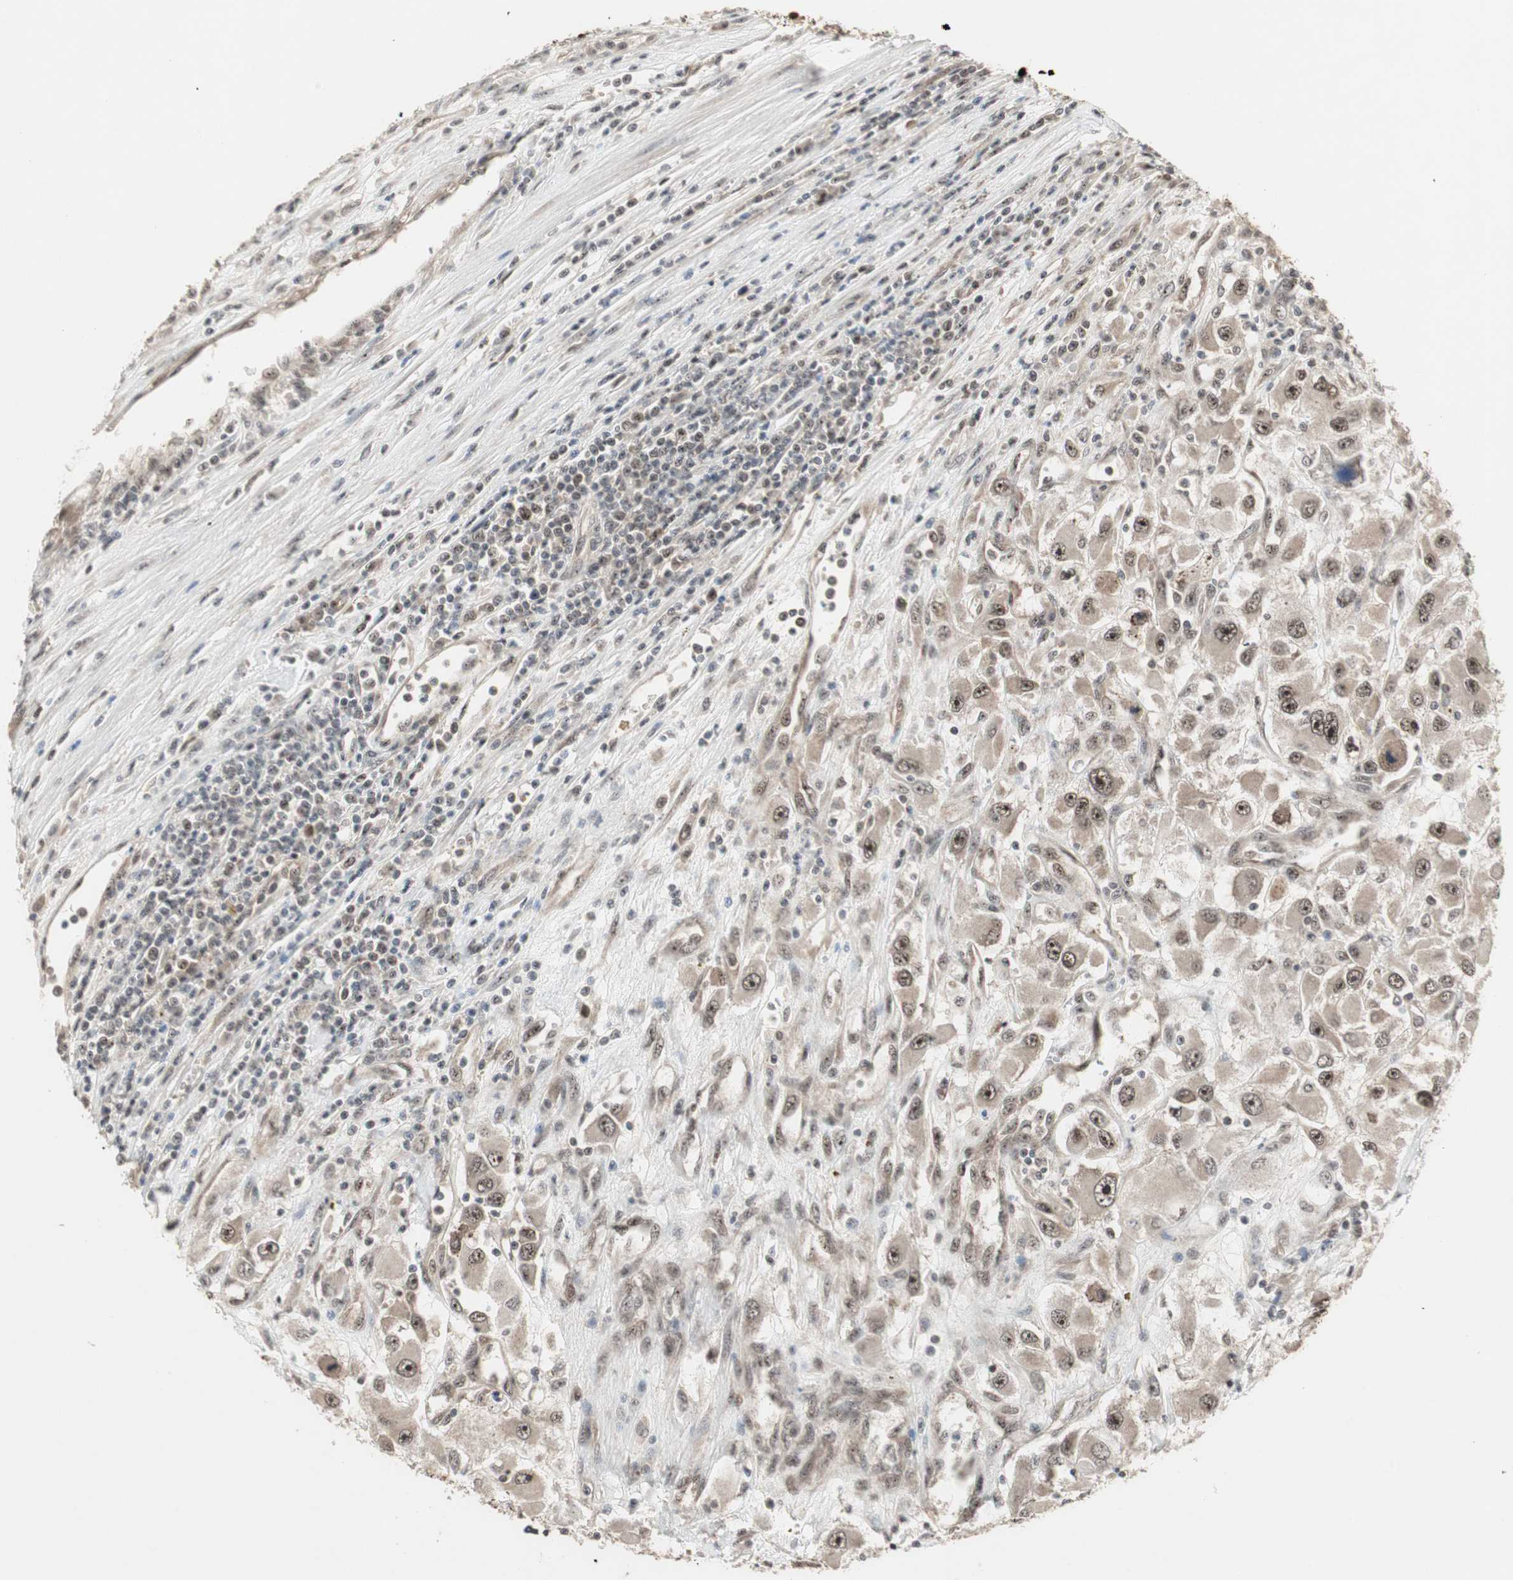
{"staining": {"intensity": "weak", "quantity": ">75%", "location": "cytoplasmic/membranous,nuclear"}, "tissue": "renal cancer", "cell_type": "Tumor cells", "image_type": "cancer", "snomed": [{"axis": "morphology", "description": "Adenocarcinoma, NOS"}, {"axis": "topography", "description": "Kidney"}], "caption": "IHC of human adenocarcinoma (renal) demonstrates low levels of weak cytoplasmic/membranous and nuclear positivity in approximately >75% of tumor cells.", "gene": "CSNK2B", "patient": {"sex": "female", "age": 52}}